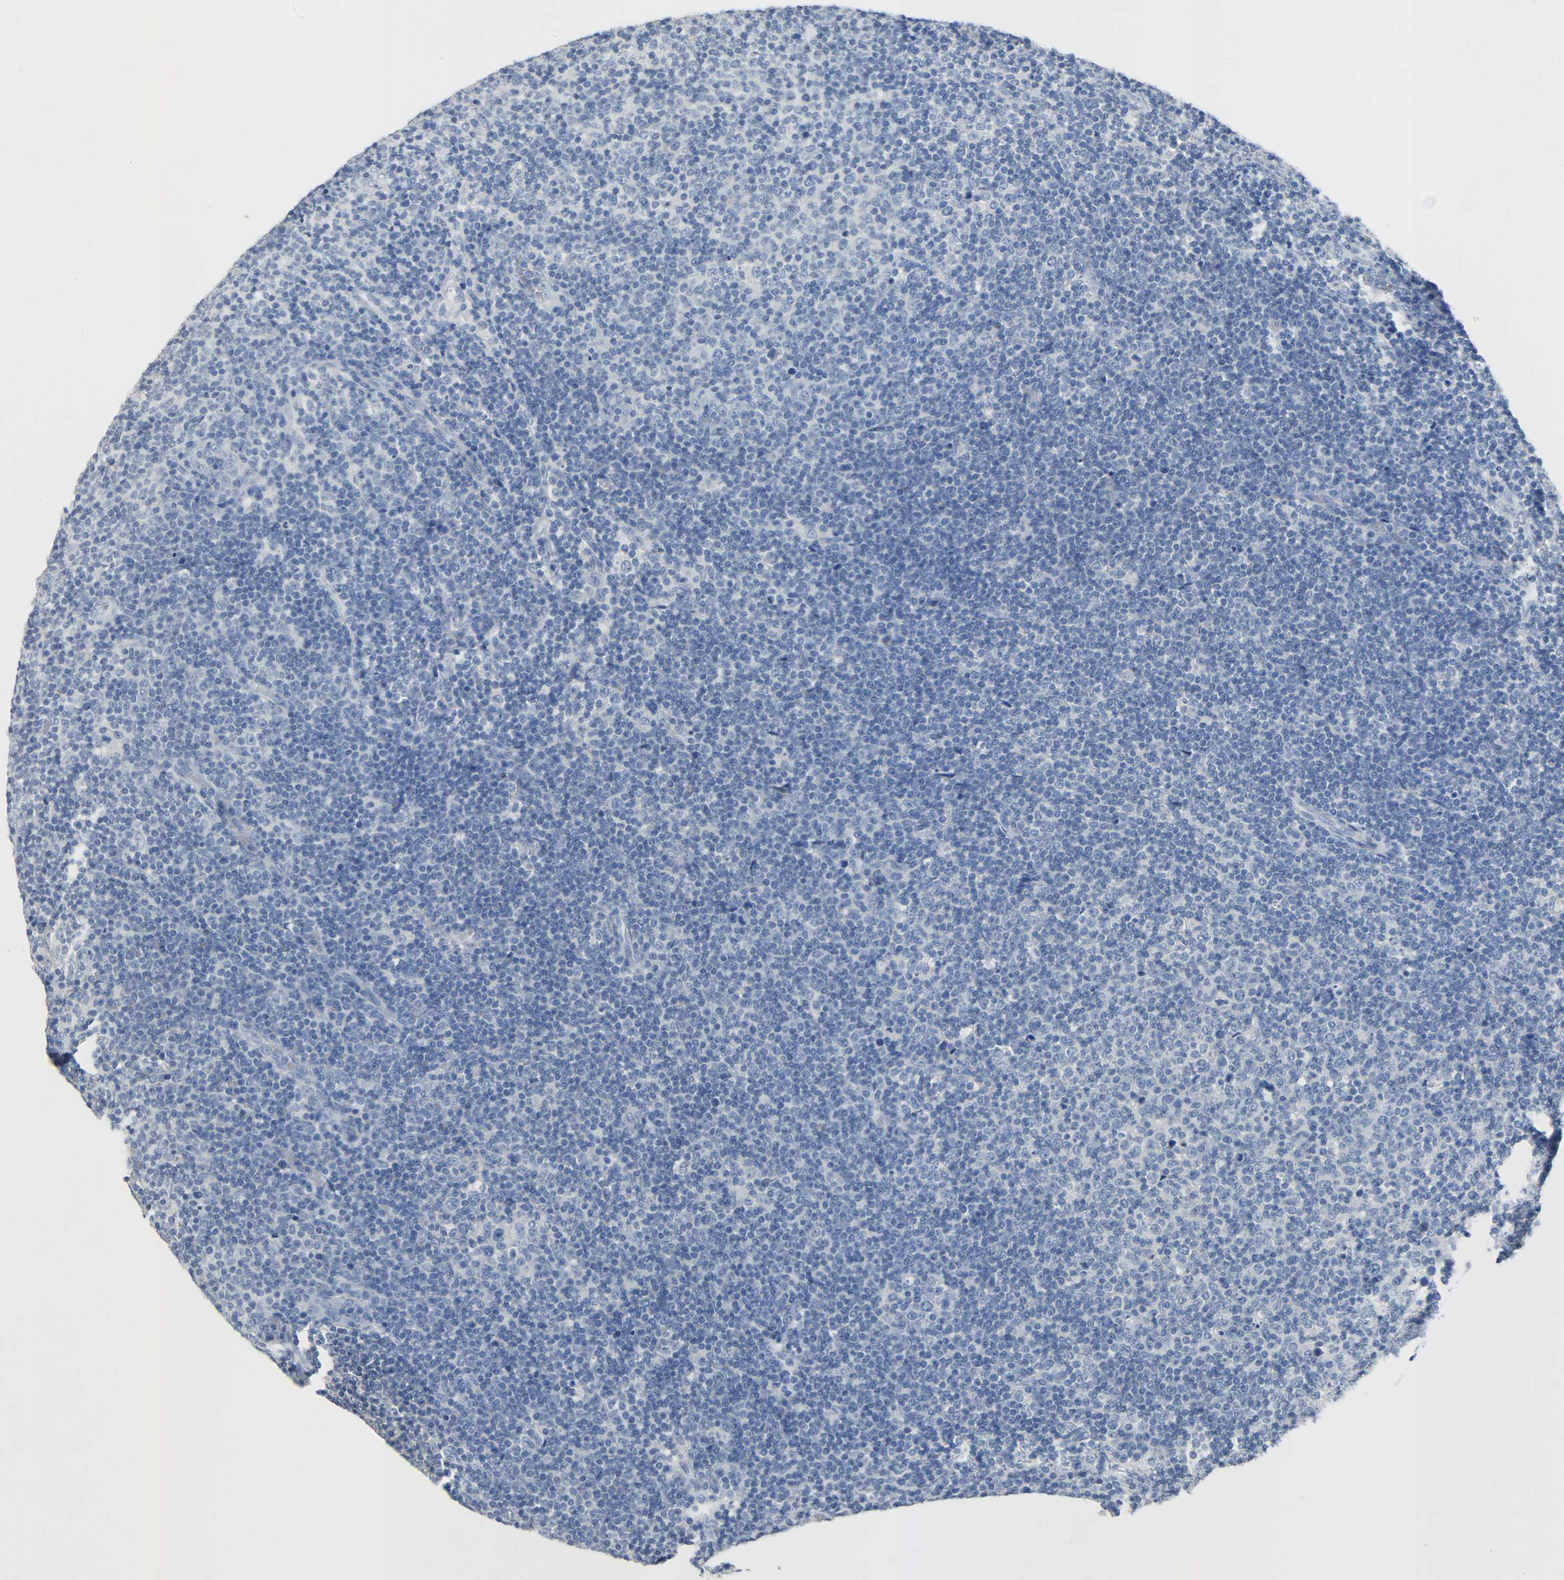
{"staining": {"intensity": "negative", "quantity": "none", "location": "none"}, "tissue": "lymphoma", "cell_type": "Tumor cells", "image_type": "cancer", "snomed": [{"axis": "morphology", "description": "Malignant lymphoma, non-Hodgkin's type, Low grade"}, {"axis": "topography", "description": "Lymph node"}], "caption": "Malignant lymphoma, non-Hodgkin's type (low-grade) stained for a protein using IHC reveals no expression tumor cells.", "gene": "CRP", "patient": {"sex": "male", "age": 70}}